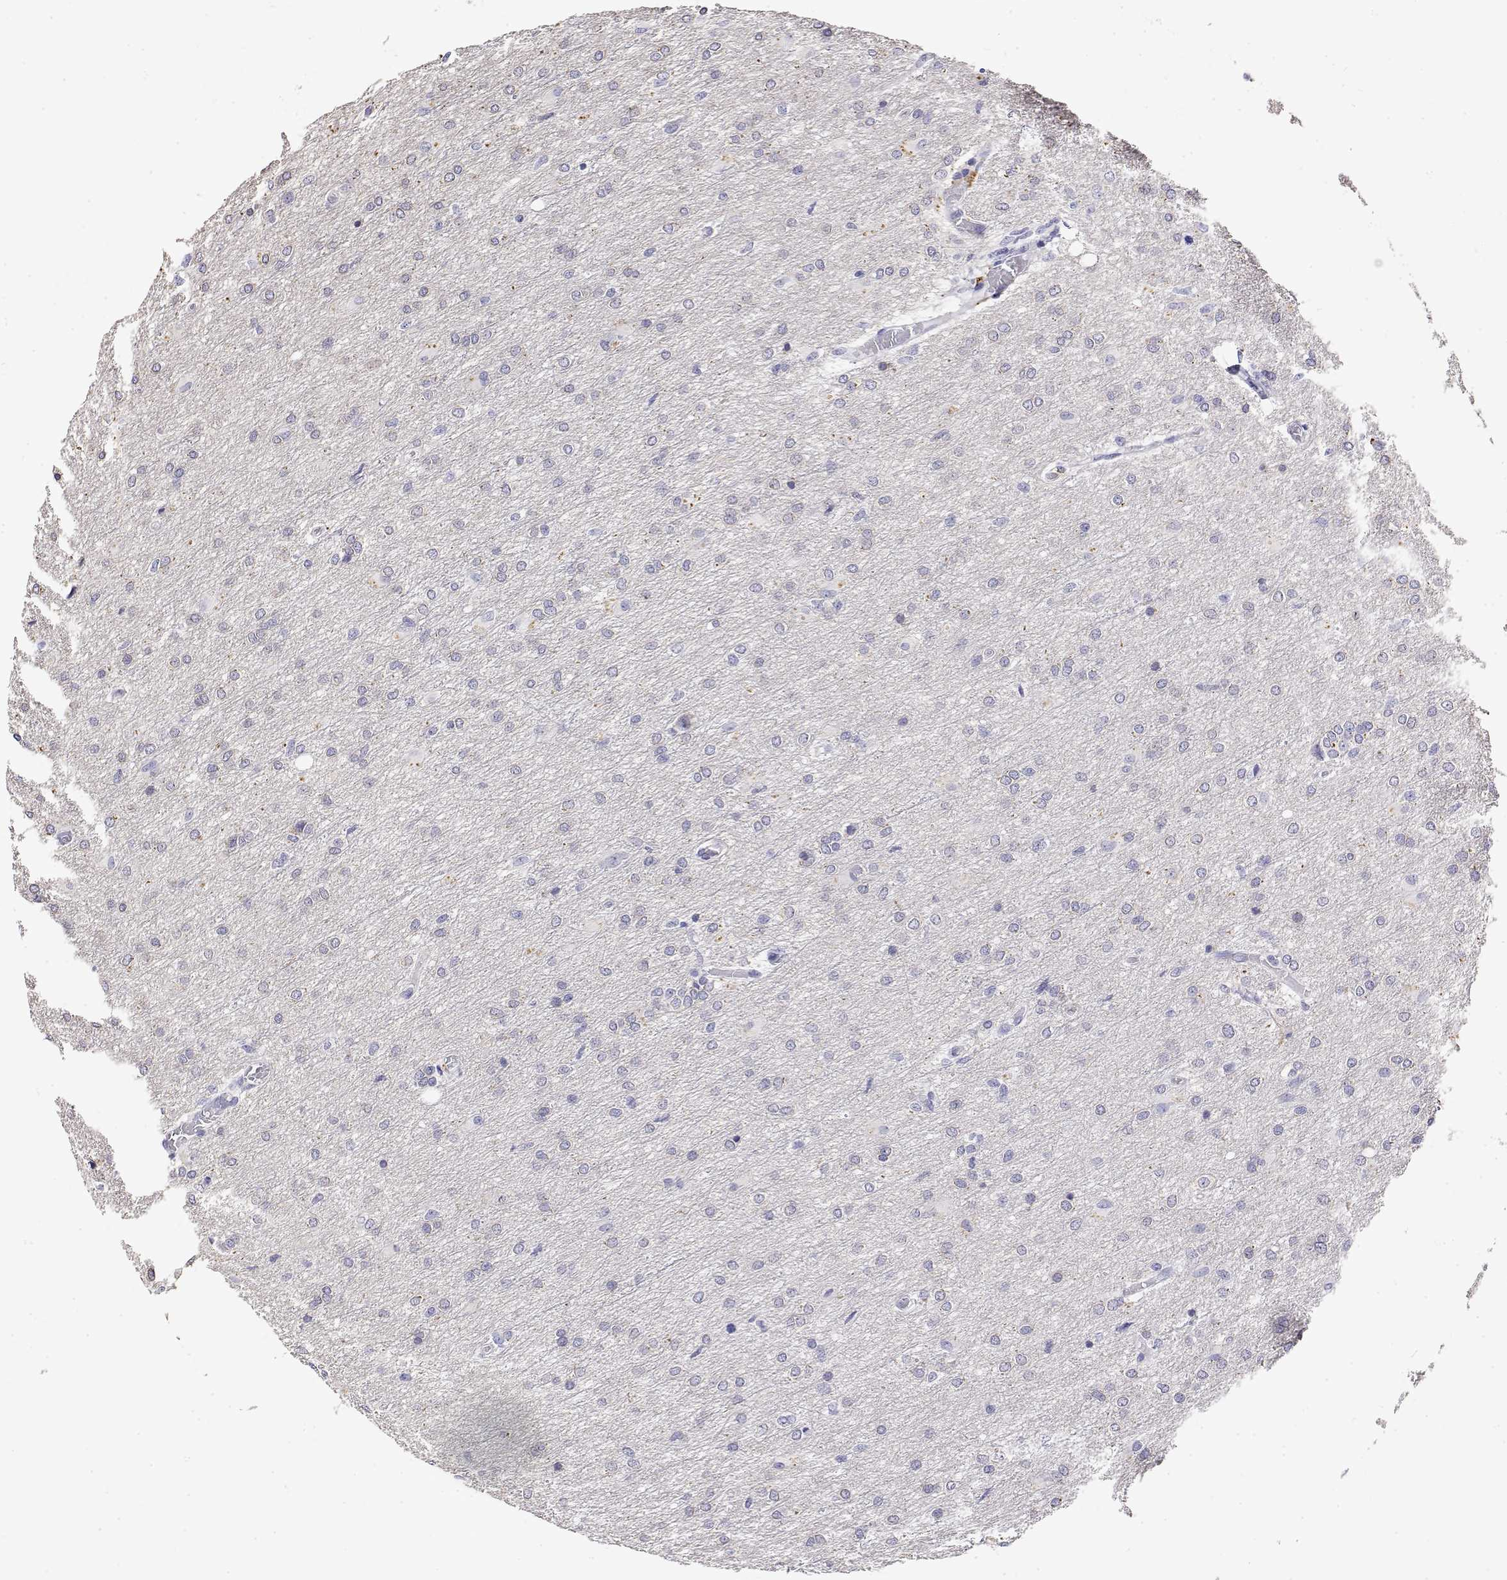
{"staining": {"intensity": "negative", "quantity": "none", "location": "none"}, "tissue": "glioma", "cell_type": "Tumor cells", "image_type": "cancer", "snomed": [{"axis": "morphology", "description": "Glioma, malignant, High grade"}, {"axis": "topography", "description": "Brain"}], "caption": "A histopathology image of glioma stained for a protein shows no brown staining in tumor cells.", "gene": "LY6D", "patient": {"sex": "male", "age": 68}}